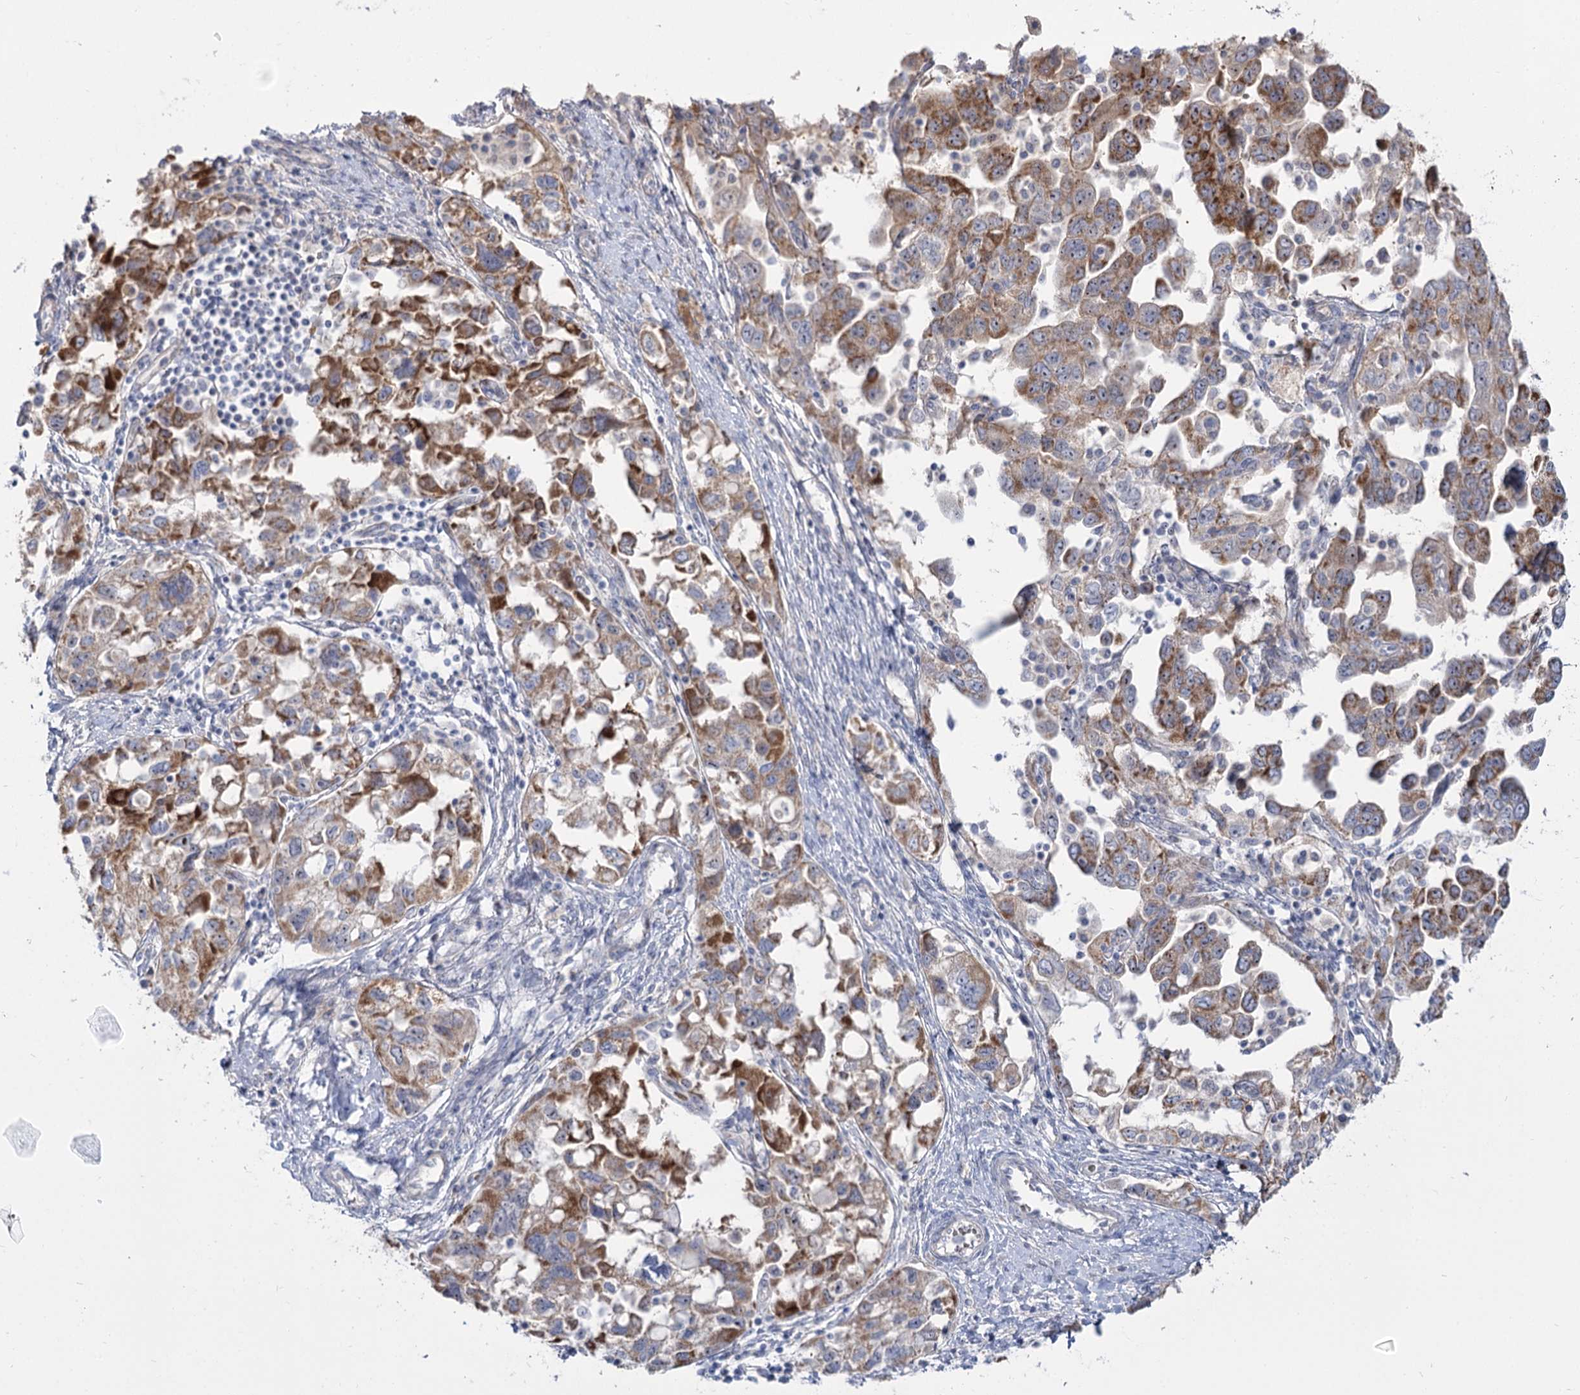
{"staining": {"intensity": "moderate", "quantity": ">75%", "location": "cytoplasmic/membranous,nuclear"}, "tissue": "ovarian cancer", "cell_type": "Tumor cells", "image_type": "cancer", "snomed": [{"axis": "morphology", "description": "Carcinoma, NOS"}, {"axis": "morphology", "description": "Cystadenocarcinoma, serous, NOS"}, {"axis": "topography", "description": "Ovary"}], "caption": "Protein staining of ovarian cancer (carcinoma) tissue shows moderate cytoplasmic/membranous and nuclear positivity in approximately >75% of tumor cells.", "gene": "SUOX", "patient": {"sex": "female", "age": 69}}